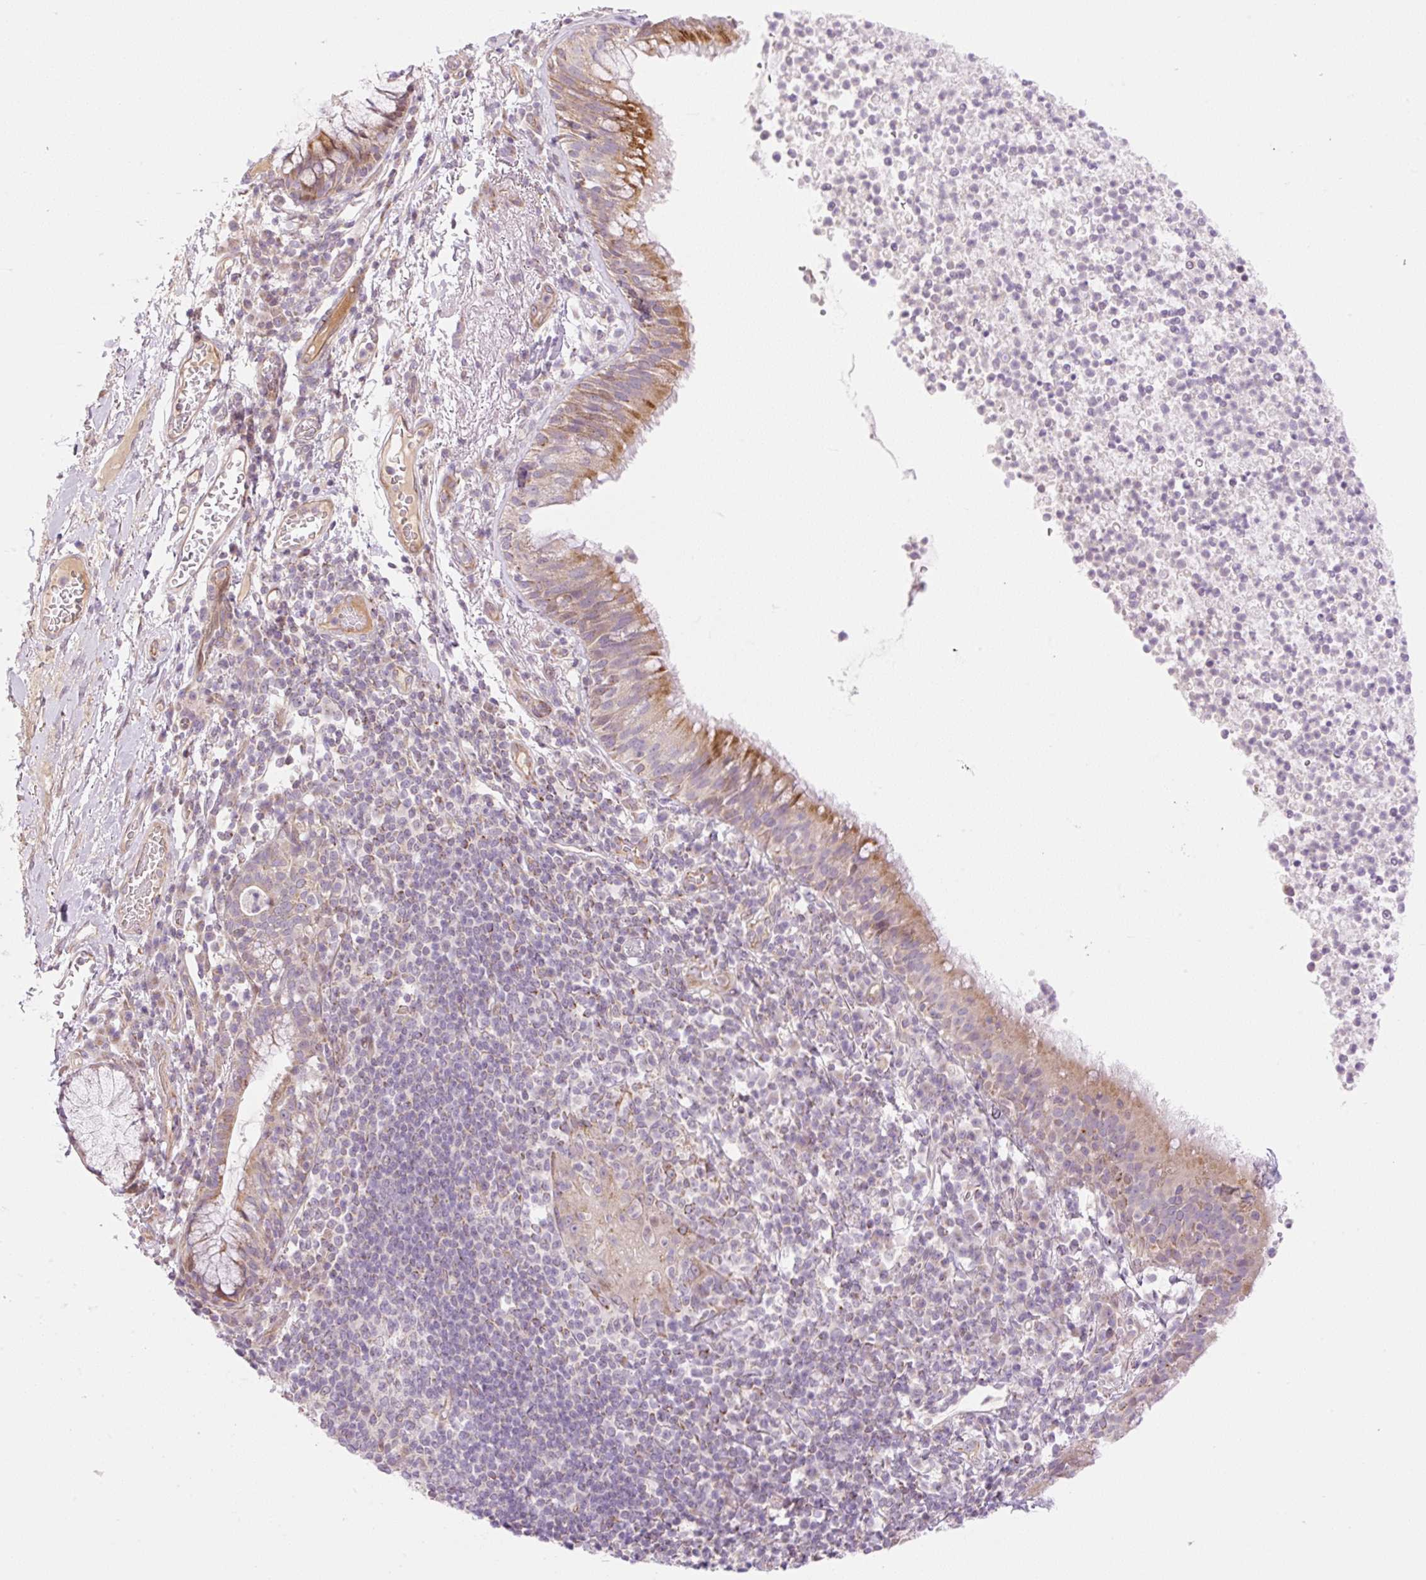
{"staining": {"intensity": "moderate", "quantity": ">75%", "location": "cytoplasmic/membranous,nuclear"}, "tissue": "bronchus", "cell_type": "Respiratory epithelial cells", "image_type": "normal", "snomed": [{"axis": "morphology", "description": "Normal tissue, NOS"}, {"axis": "topography", "description": "Cartilage tissue"}, {"axis": "topography", "description": "Bronchus"}], "caption": "Protein analysis of benign bronchus reveals moderate cytoplasmic/membranous,nuclear expression in about >75% of respiratory epithelial cells. Using DAB (3,3'-diaminobenzidine) (brown) and hematoxylin (blue) stains, captured at high magnification using brightfield microscopy.", "gene": "ZNF394", "patient": {"sex": "male", "age": 56}}